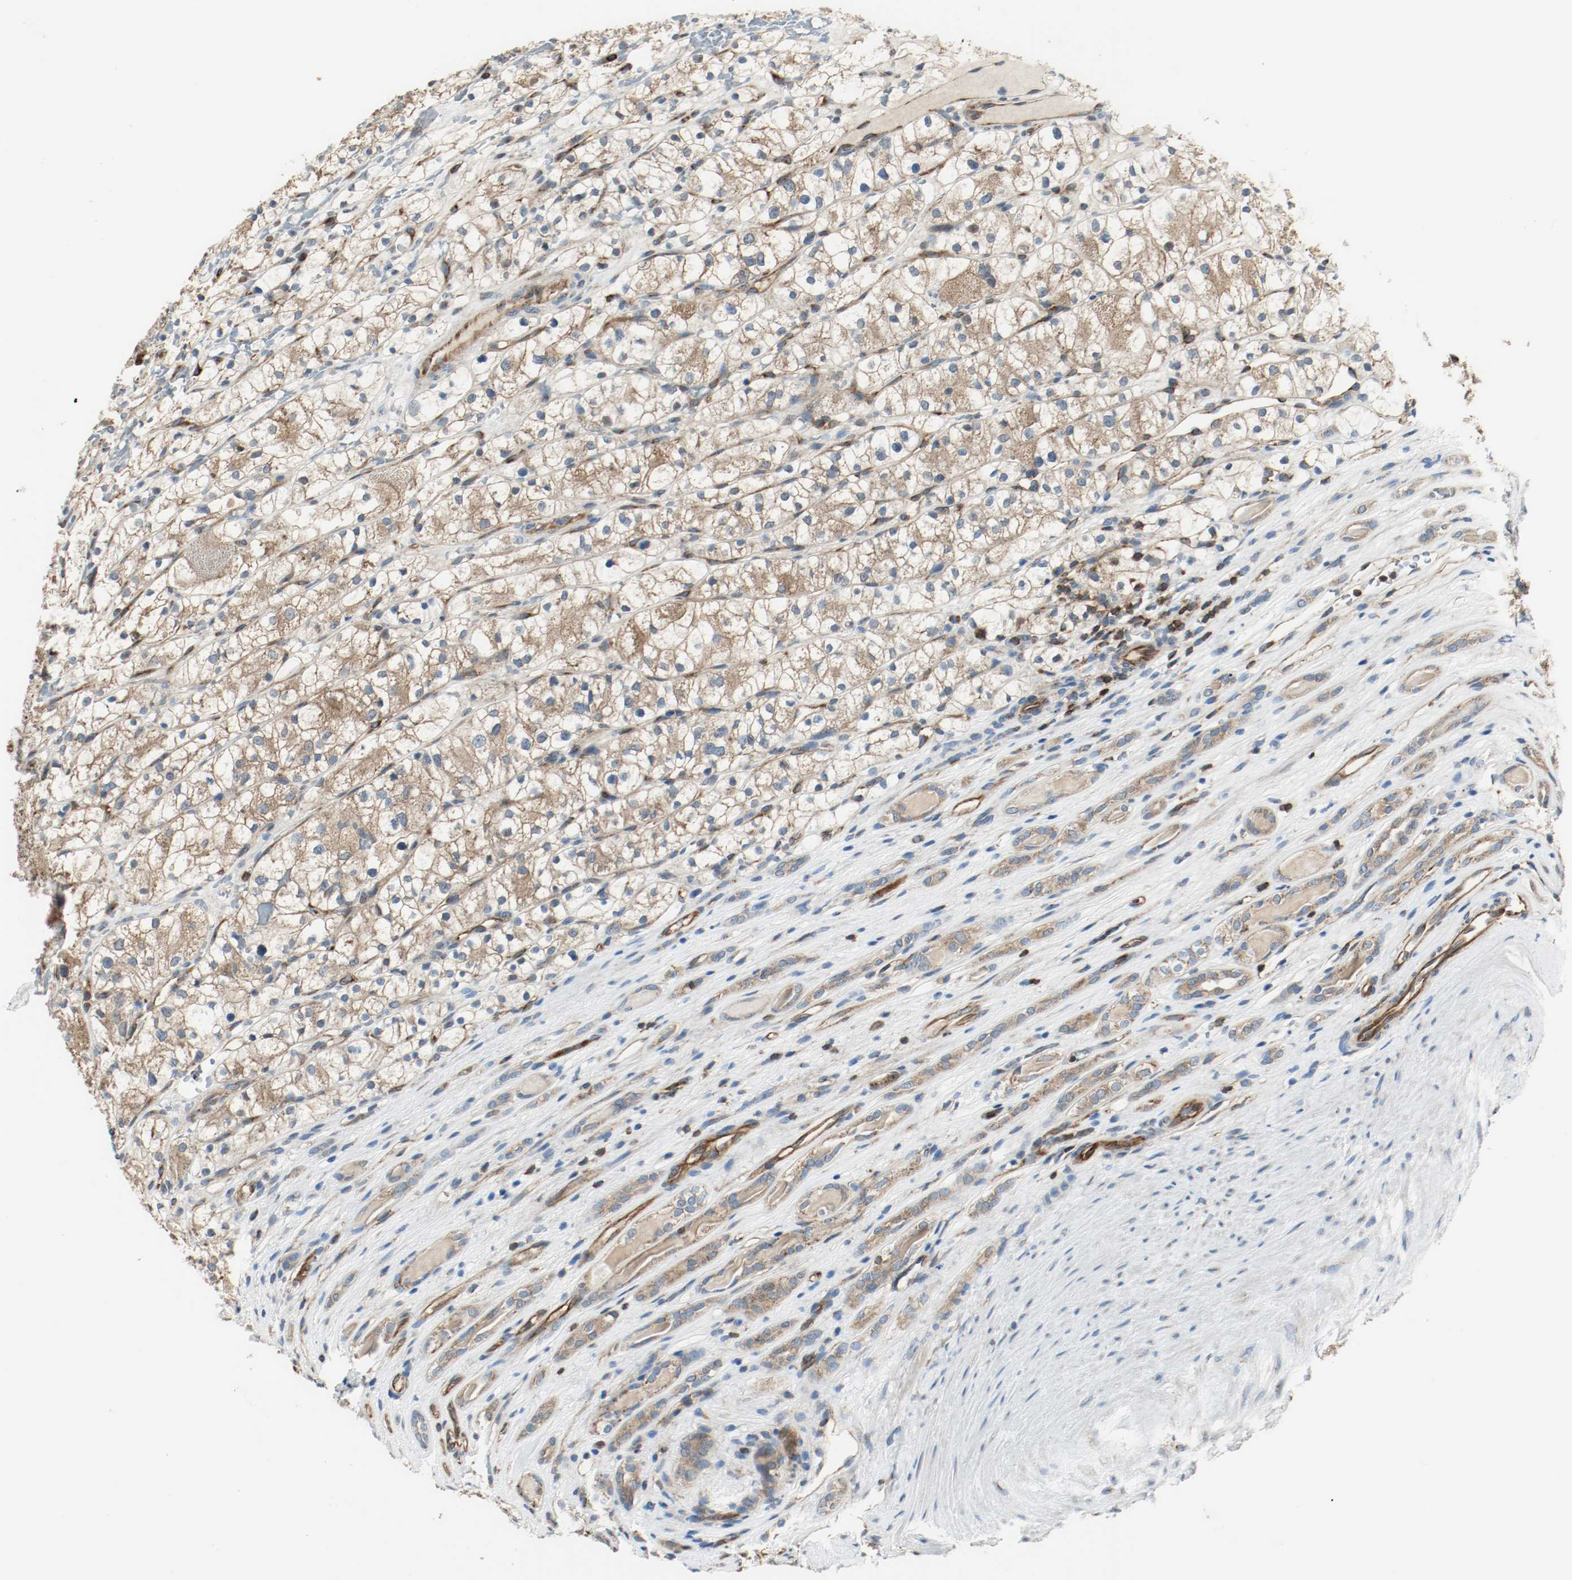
{"staining": {"intensity": "moderate", "quantity": ">75%", "location": "cytoplasmic/membranous"}, "tissue": "renal cancer", "cell_type": "Tumor cells", "image_type": "cancer", "snomed": [{"axis": "morphology", "description": "Adenocarcinoma, NOS"}, {"axis": "topography", "description": "Kidney"}], "caption": "Protein staining of renal cancer (adenocarcinoma) tissue demonstrates moderate cytoplasmic/membranous expression in about >75% of tumor cells.", "gene": "PLCG1", "patient": {"sex": "female", "age": 60}}